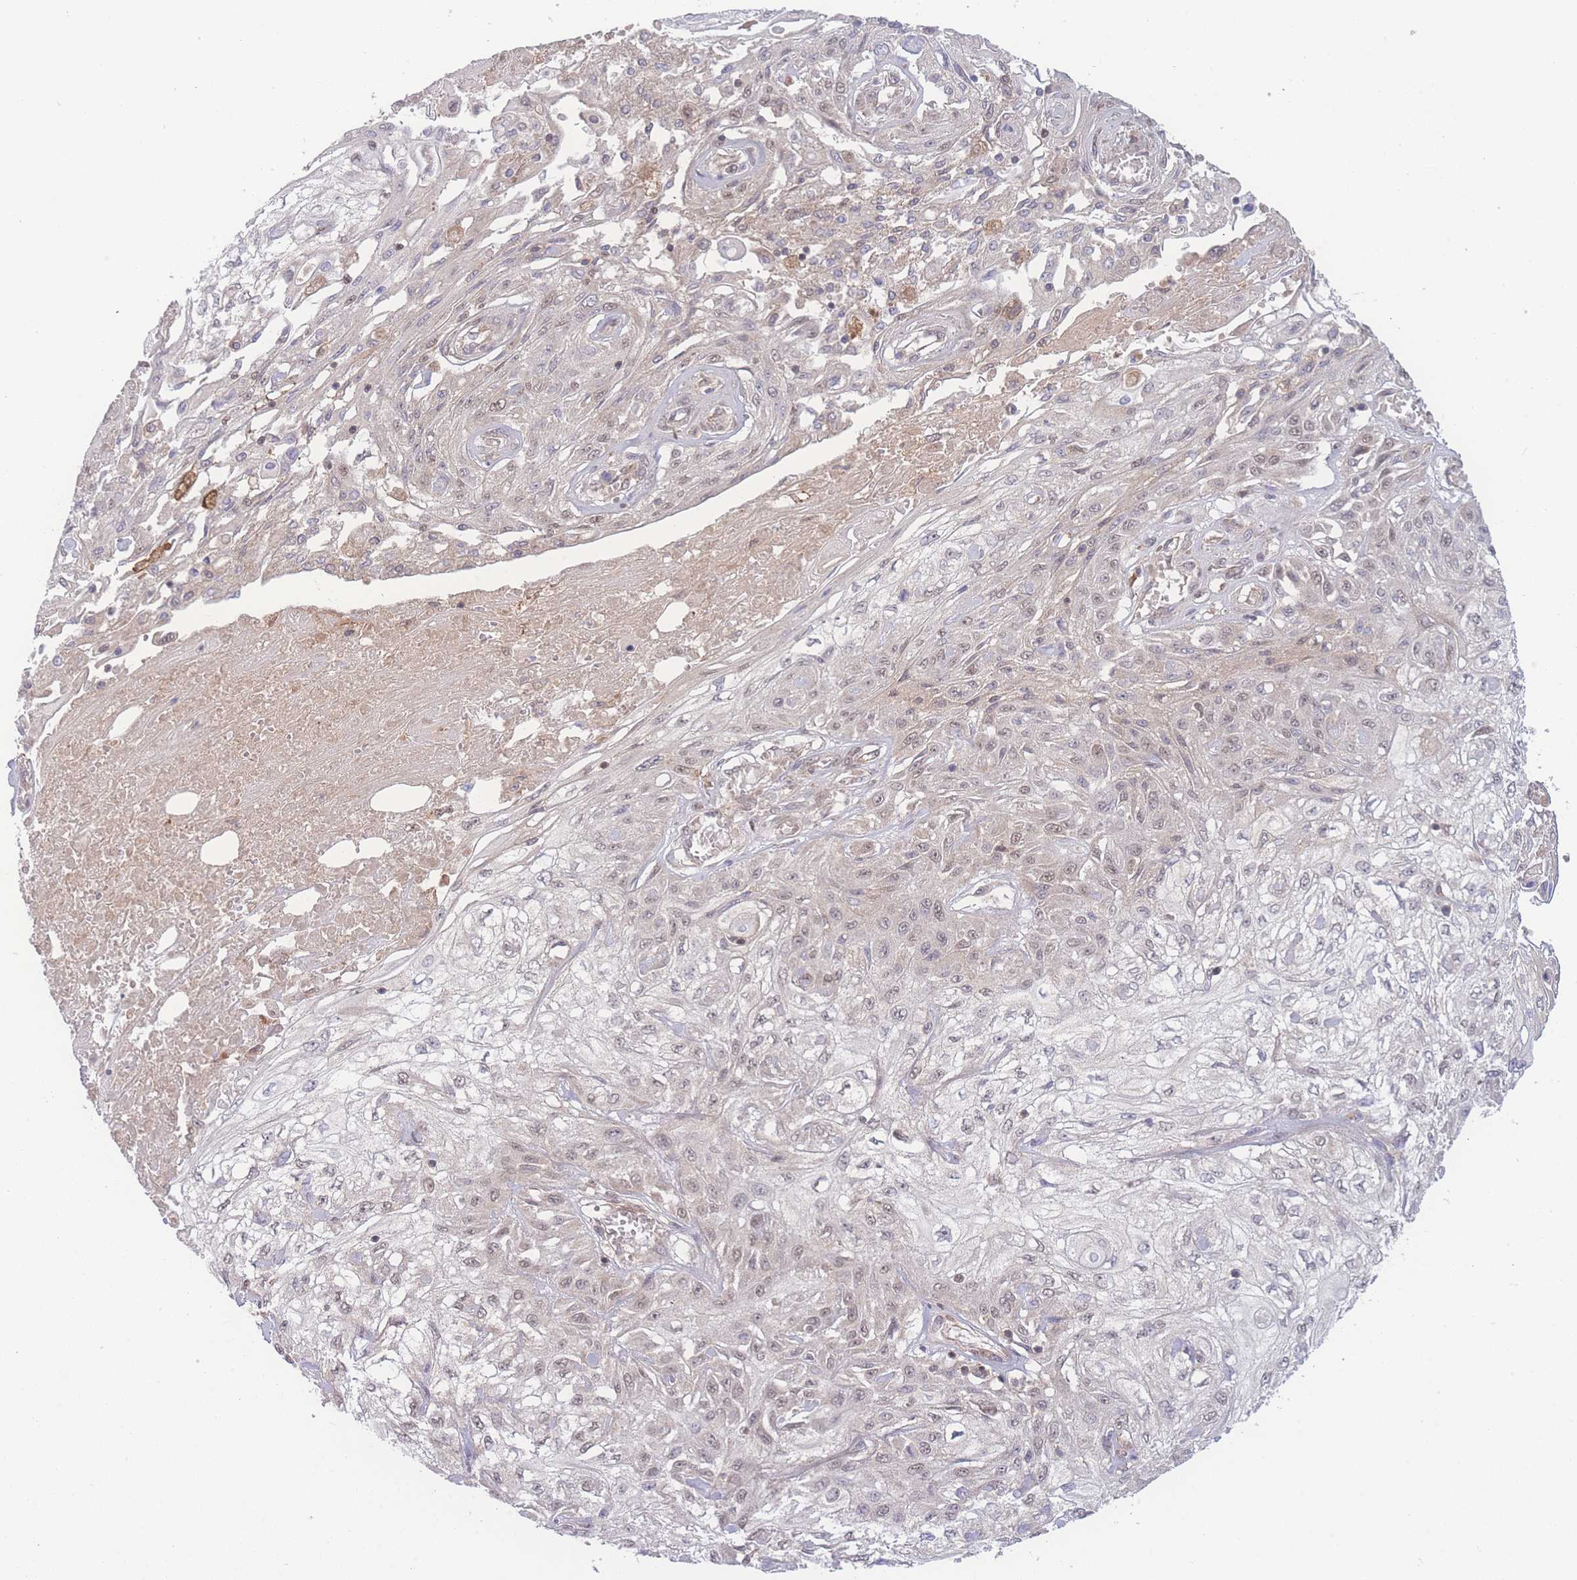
{"staining": {"intensity": "weak", "quantity": "<25%", "location": "nuclear"}, "tissue": "skin cancer", "cell_type": "Tumor cells", "image_type": "cancer", "snomed": [{"axis": "morphology", "description": "Squamous cell carcinoma, NOS"}, {"axis": "morphology", "description": "Squamous cell carcinoma, metastatic, NOS"}, {"axis": "topography", "description": "Skin"}, {"axis": "topography", "description": "Lymph node"}], "caption": "Protein analysis of skin cancer (metastatic squamous cell carcinoma) displays no significant positivity in tumor cells.", "gene": "RAVER1", "patient": {"sex": "male", "age": 75}}